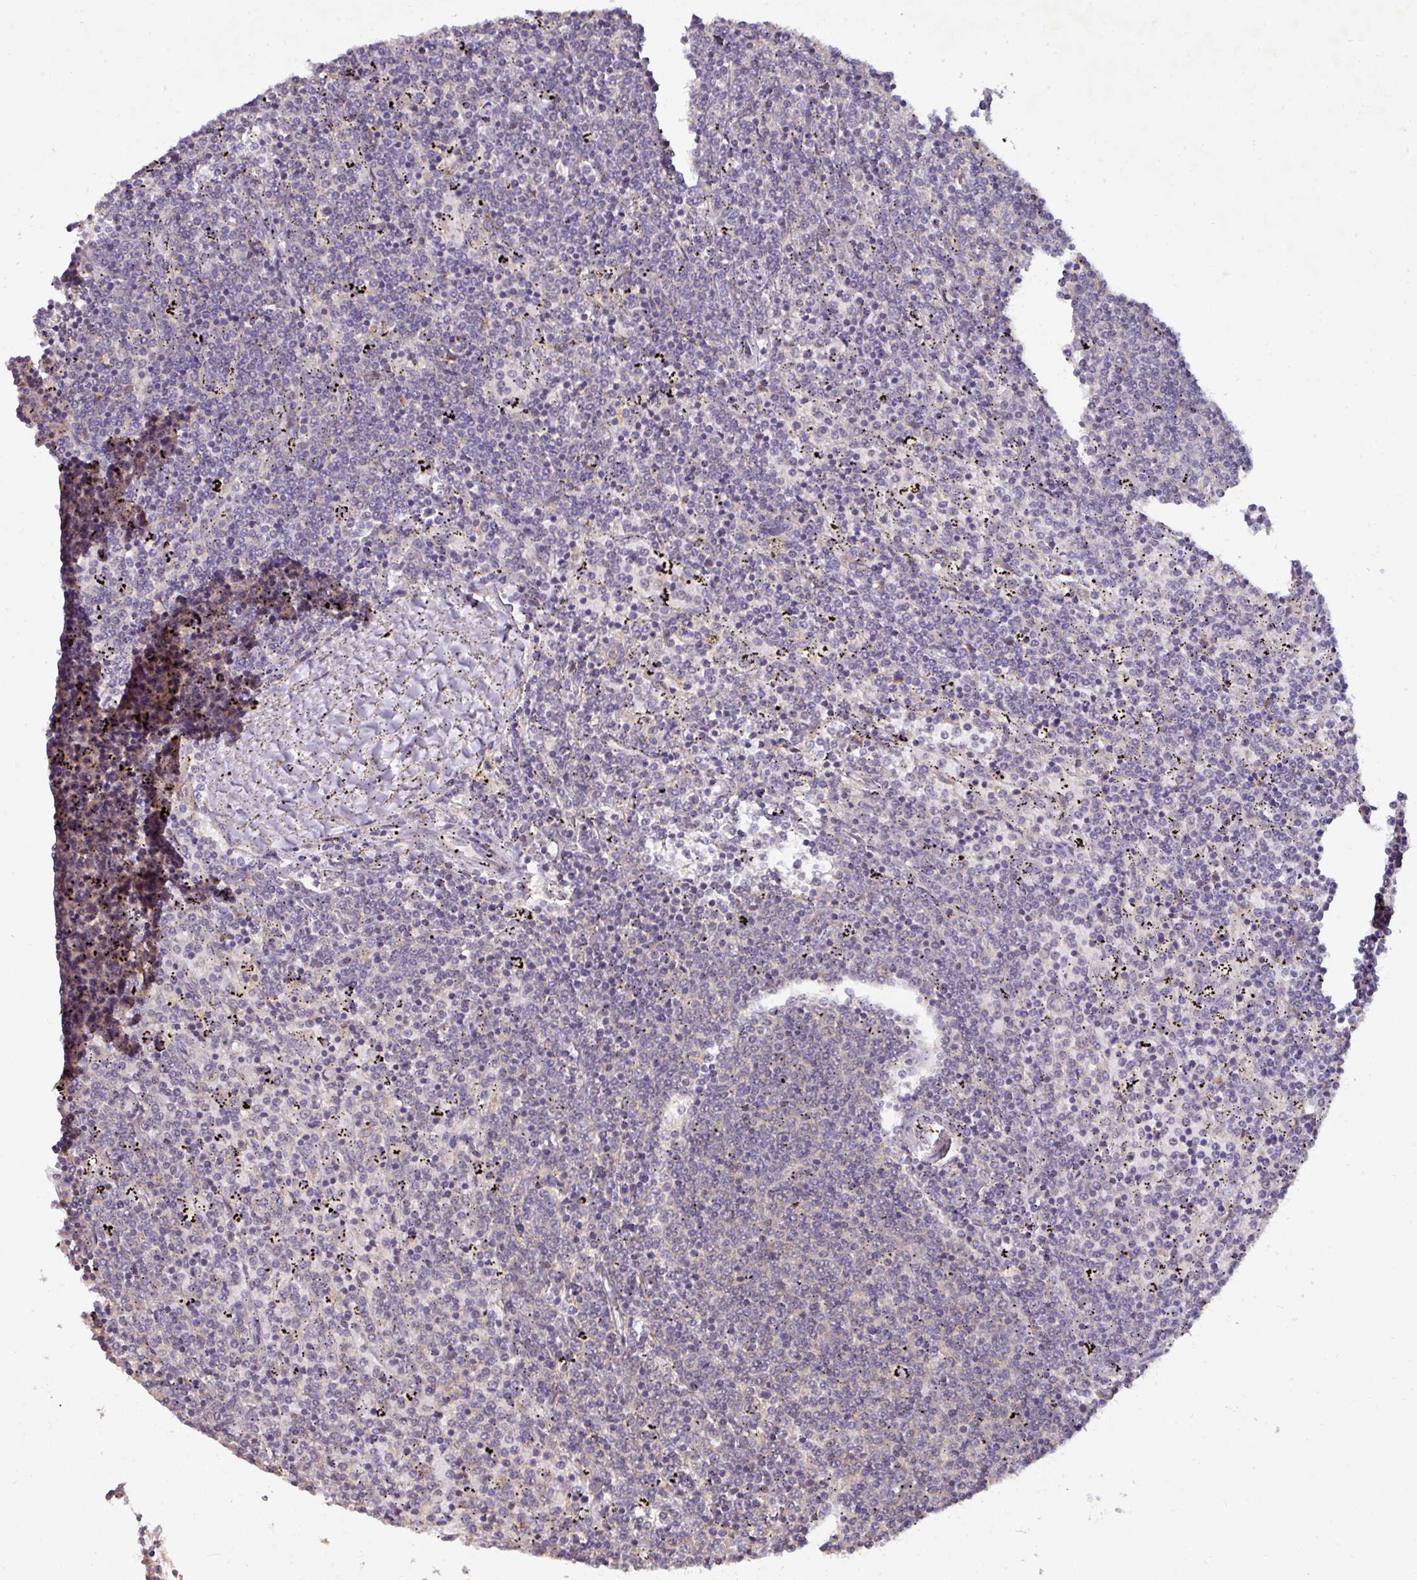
{"staining": {"intensity": "negative", "quantity": "none", "location": "none"}, "tissue": "lymphoma", "cell_type": "Tumor cells", "image_type": "cancer", "snomed": [{"axis": "morphology", "description": "Malignant lymphoma, non-Hodgkin's type, Low grade"}, {"axis": "topography", "description": "Spleen"}], "caption": "High power microscopy micrograph of an immunohistochemistry histopathology image of lymphoma, revealing no significant positivity in tumor cells. Brightfield microscopy of immunohistochemistry (IHC) stained with DAB (3,3'-diaminobenzidine) (brown) and hematoxylin (blue), captured at high magnification.", "gene": "AEBP2", "patient": {"sex": "female", "age": 50}}